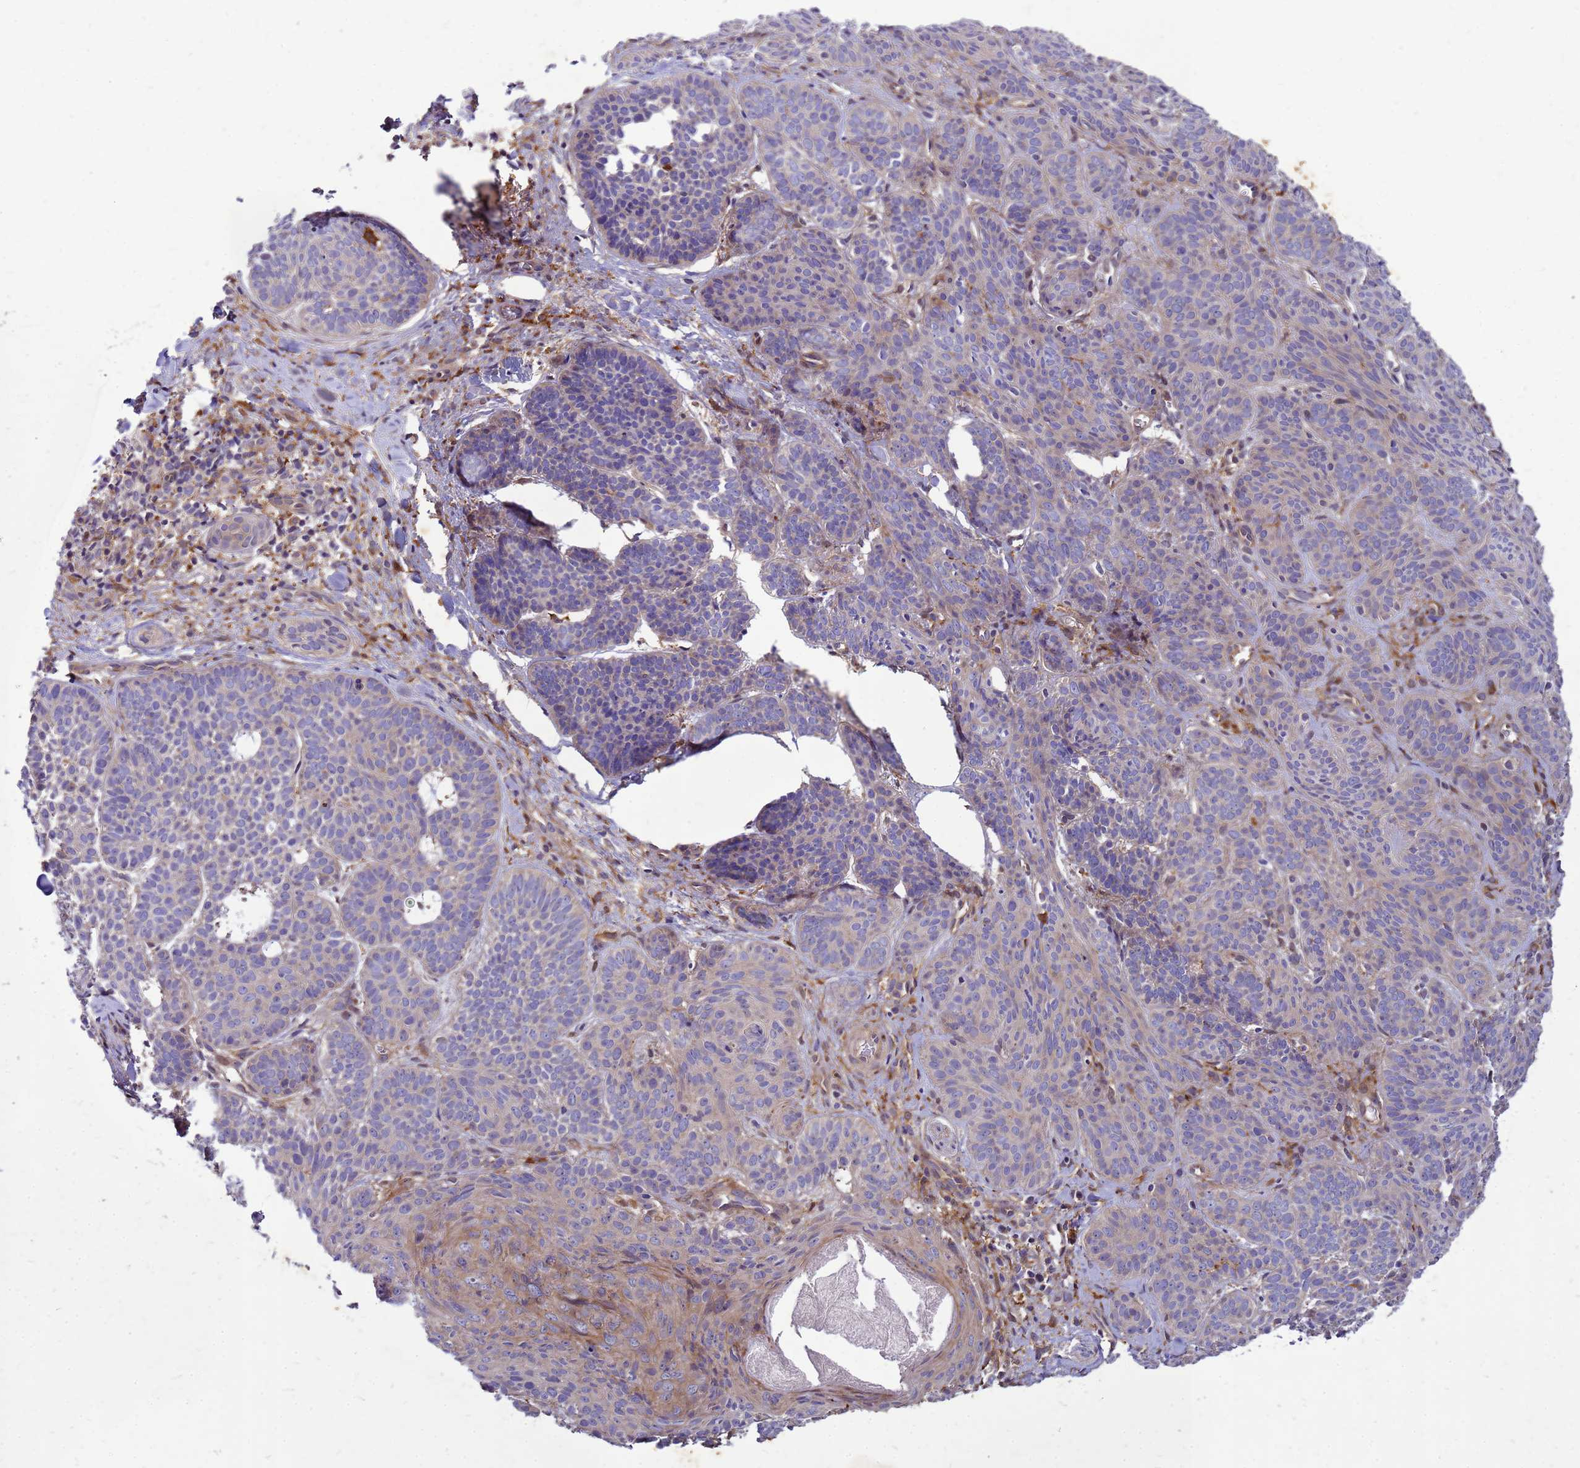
{"staining": {"intensity": "weak", "quantity": "<25%", "location": "cytoplasmic/membranous"}, "tissue": "skin cancer", "cell_type": "Tumor cells", "image_type": "cancer", "snomed": [{"axis": "morphology", "description": "Basal cell carcinoma"}, {"axis": "topography", "description": "Skin"}], "caption": "This is a photomicrograph of IHC staining of skin cancer (basal cell carcinoma), which shows no positivity in tumor cells.", "gene": "RNF215", "patient": {"sex": "male", "age": 85}}